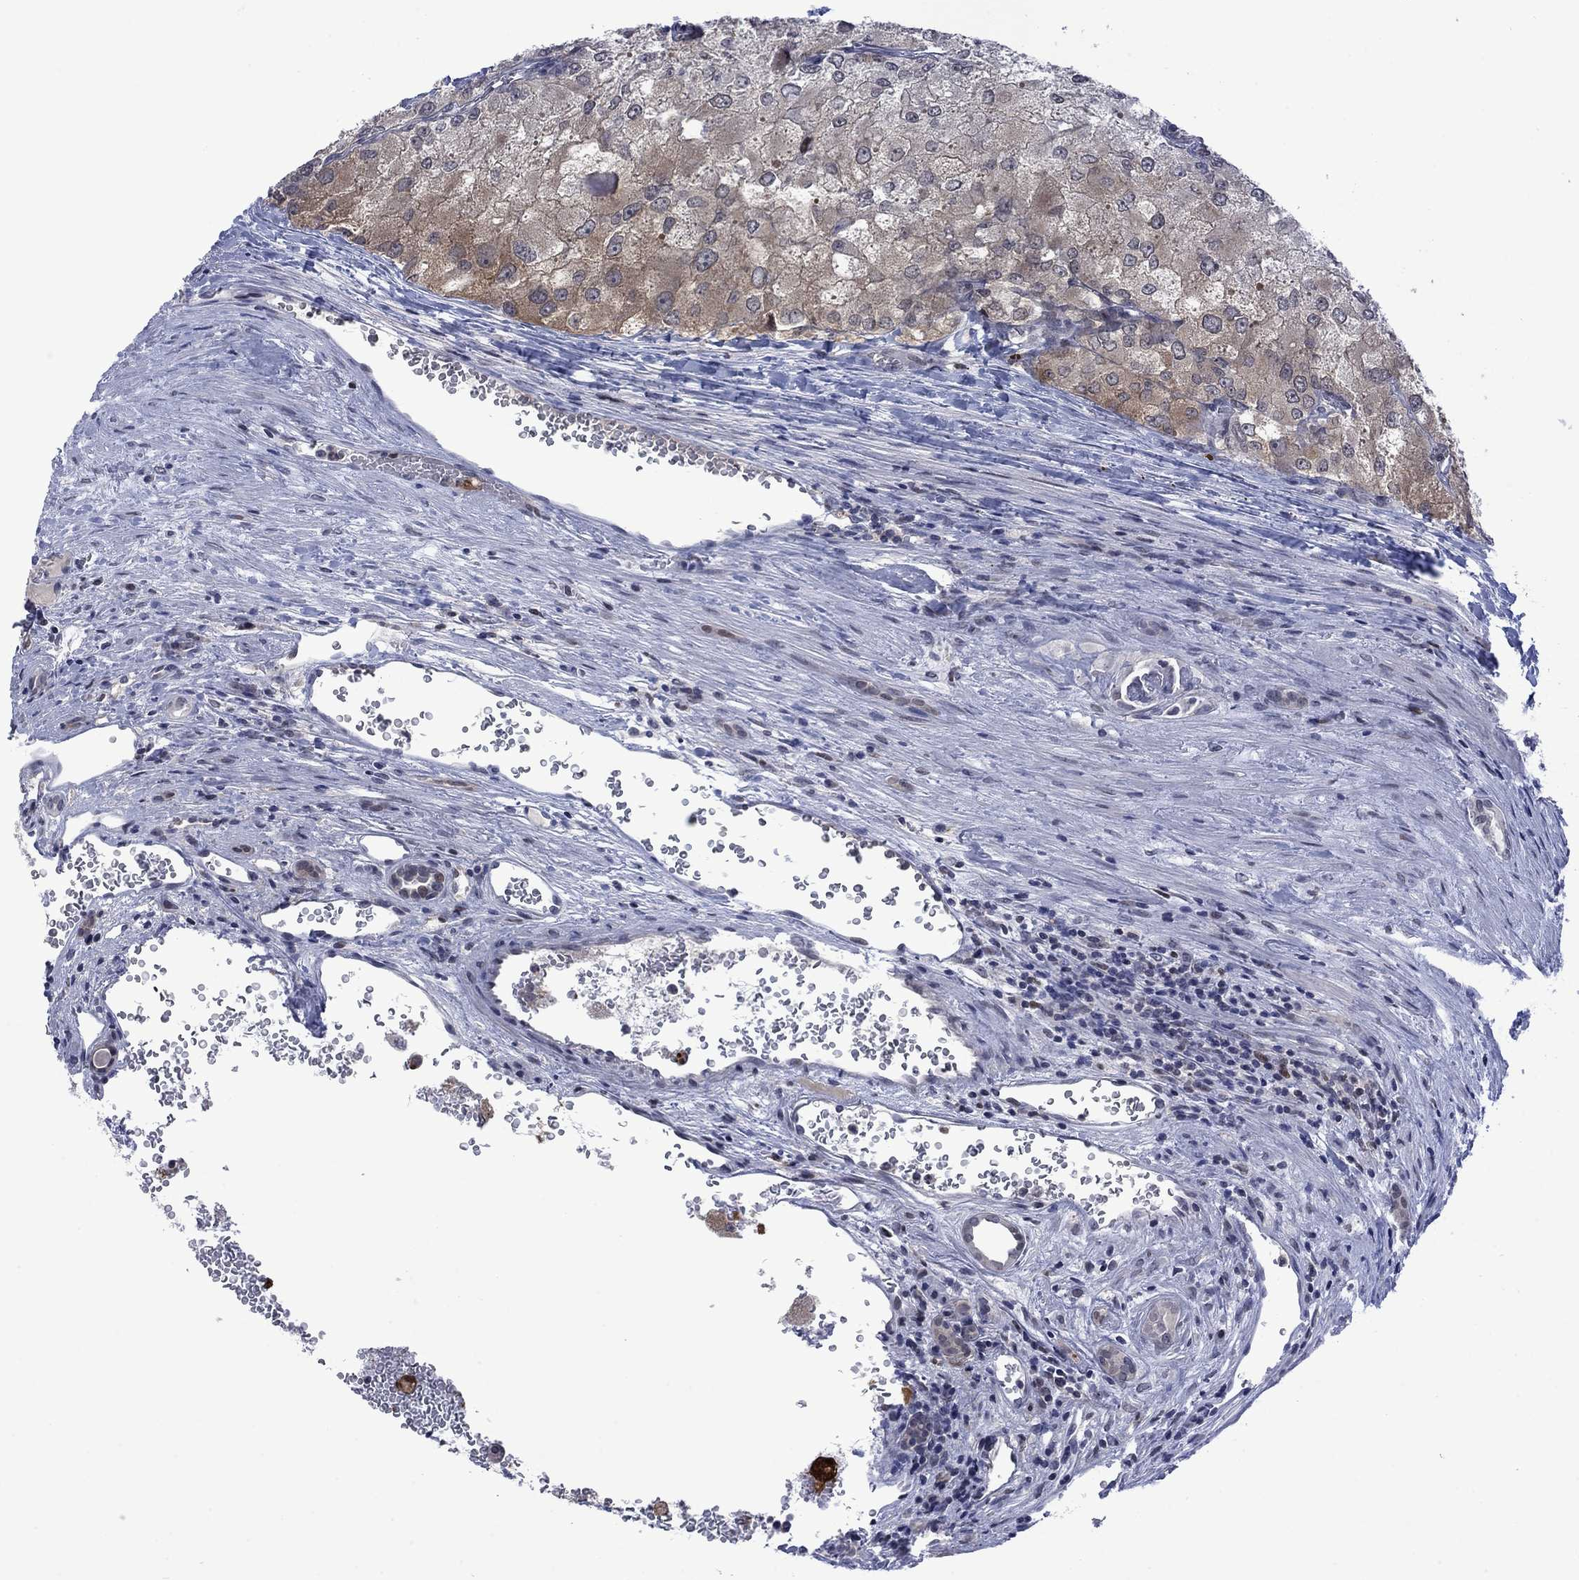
{"staining": {"intensity": "weak", "quantity": "<25%", "location": "cytoplasmic/membranous"}, "tissue": "renal cancer", "cell_type": "Tumor cells", "image_type": "cancer", "snomed": [{"axis": "morphology", "description": "Adenocarcinoma, NOS"}, {"axis": "topography", "description": "Kidney"}], "caption": "Micrograph shows no protein staining in tumor cells of renal cancer tissue.", "gene": "AGL", "patient": {"sex": "female", "age": 70}}